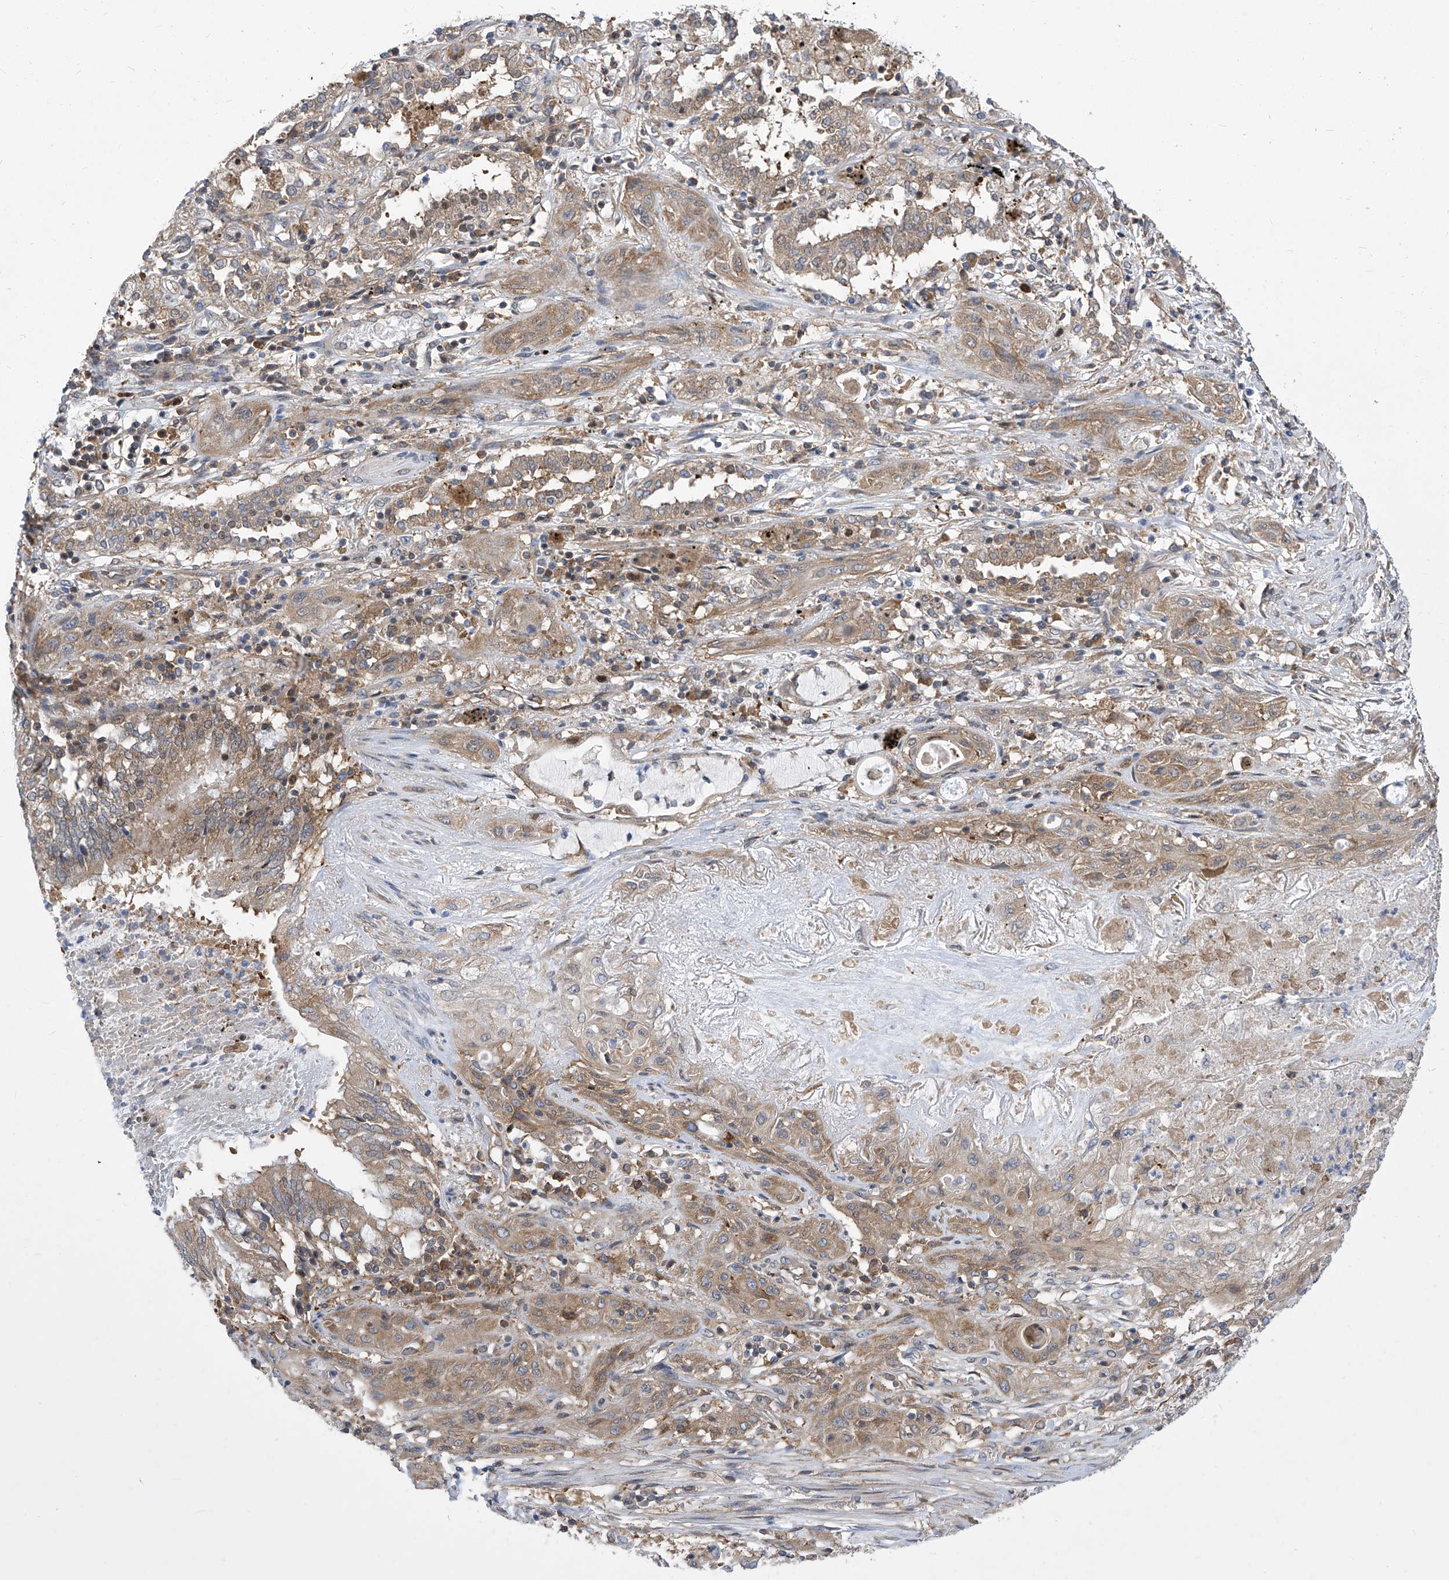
{"staining": {"intensity": "weak", "quantity": ">75%", "location": "cytoplasmic/membranous"}, "tissue": "lung cancer", "cell_type": "Tumor cells", "image_type": "cancer", "snomed": [{"axis": "morphology", "description": "Squamous cell carcinoma, NOS"}, {"axis": "topography", "description": "Lung"}], "caption": "Protein expression by immunohistochemistry (IHC) displays weak cytoplasmic/membranous staining in about >75% of tumor cells in squamous cell carcinoma (lung). (IHC, brightfield microscopy, high magnification).", "gene": "EIF3M", "patient": {"sex": "female", "age": 47}}